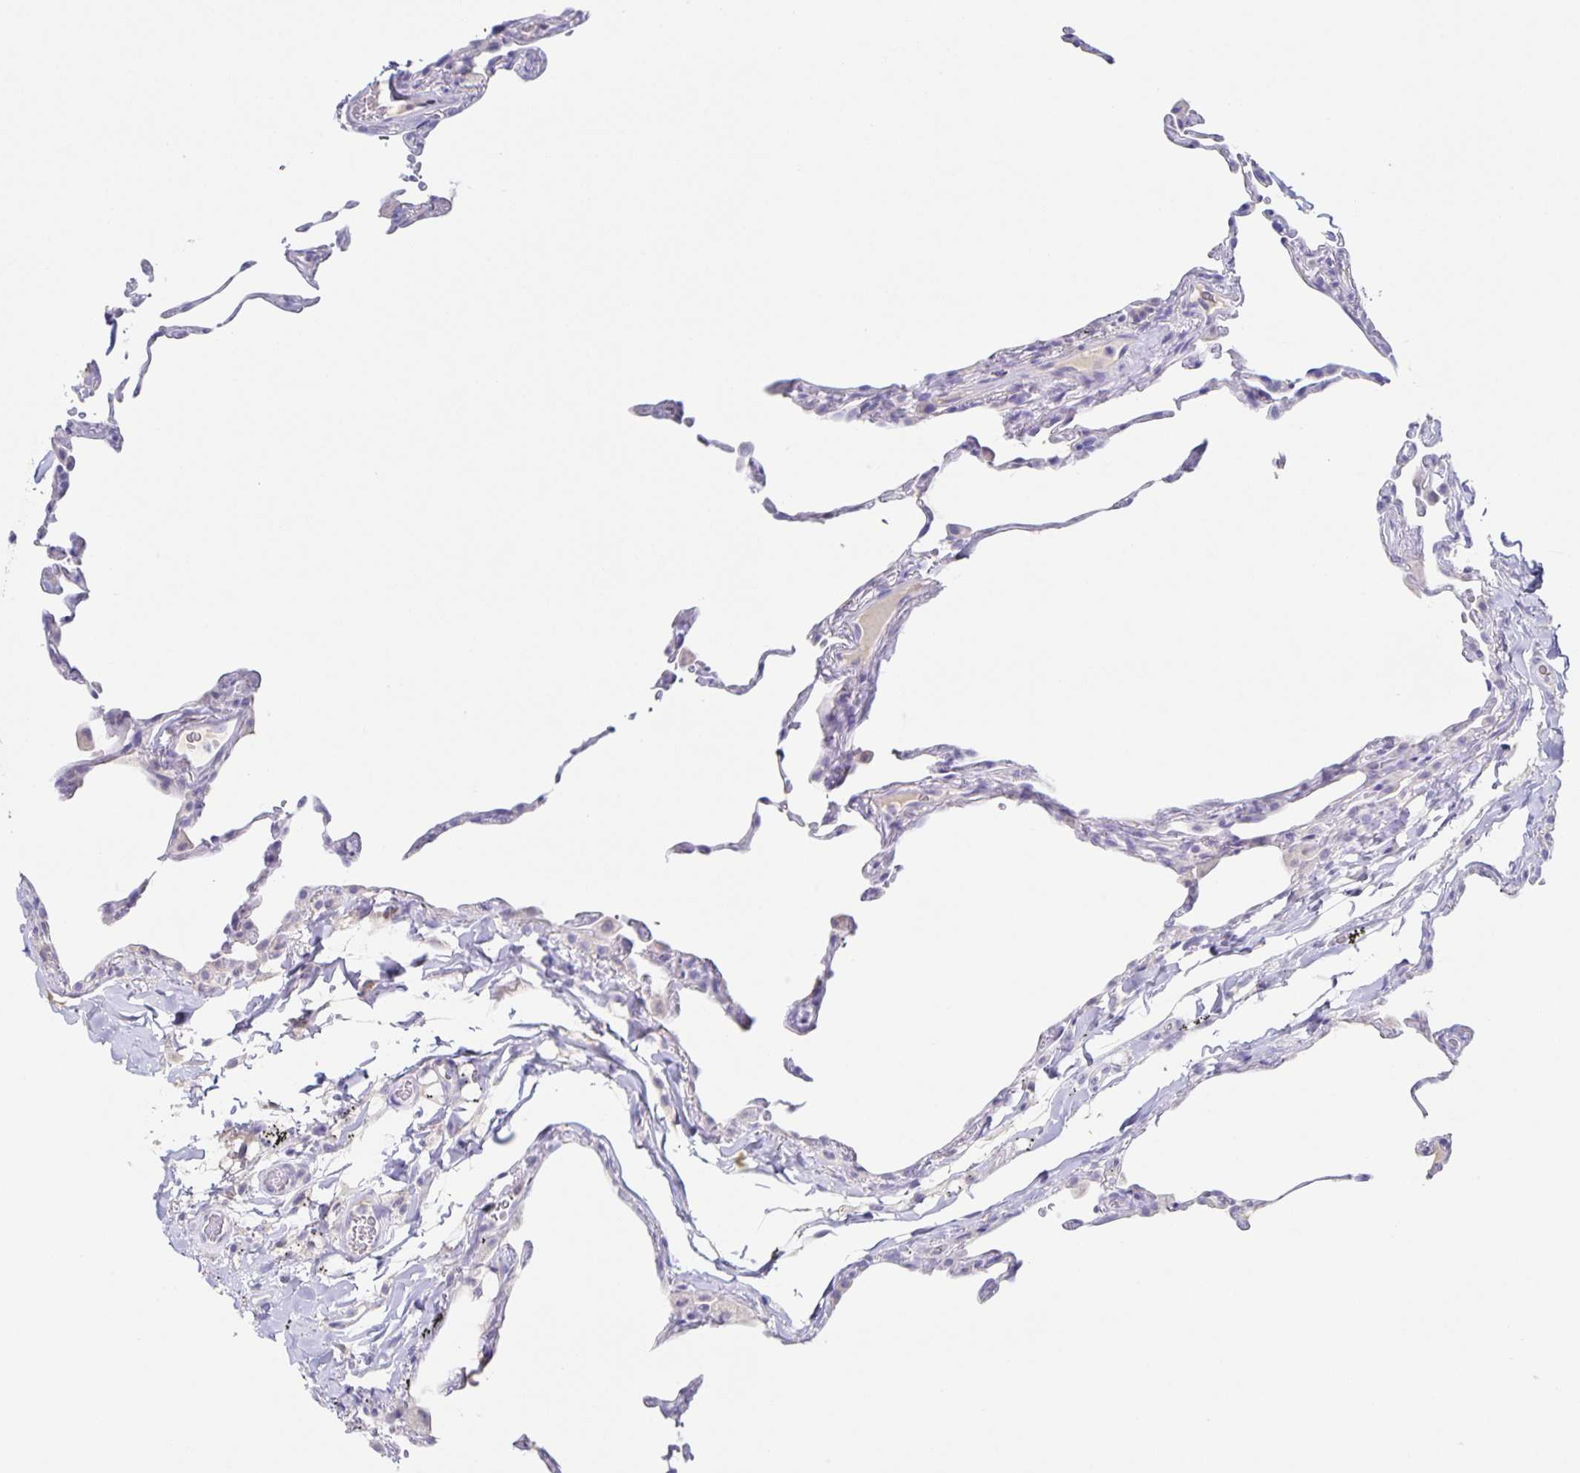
{"staining": {"intensity": "negative", "quantity": "none", "location": "none"}, "tissue": "lung", "cell_type": "Alveolar cells", "image_type": "normal", "snomed": [{"axis": "morphology", "description": "Normal tissue, NOS"}, {"axis": "topography", "description": "Lung"}], "caption": "Immunohistochemistry micrograph of normal lung stained for a protein (brown), which shows no staining in alveolar cells.", "gene": "RPL36A", "patient": {"sex": "female", "age": 57}}